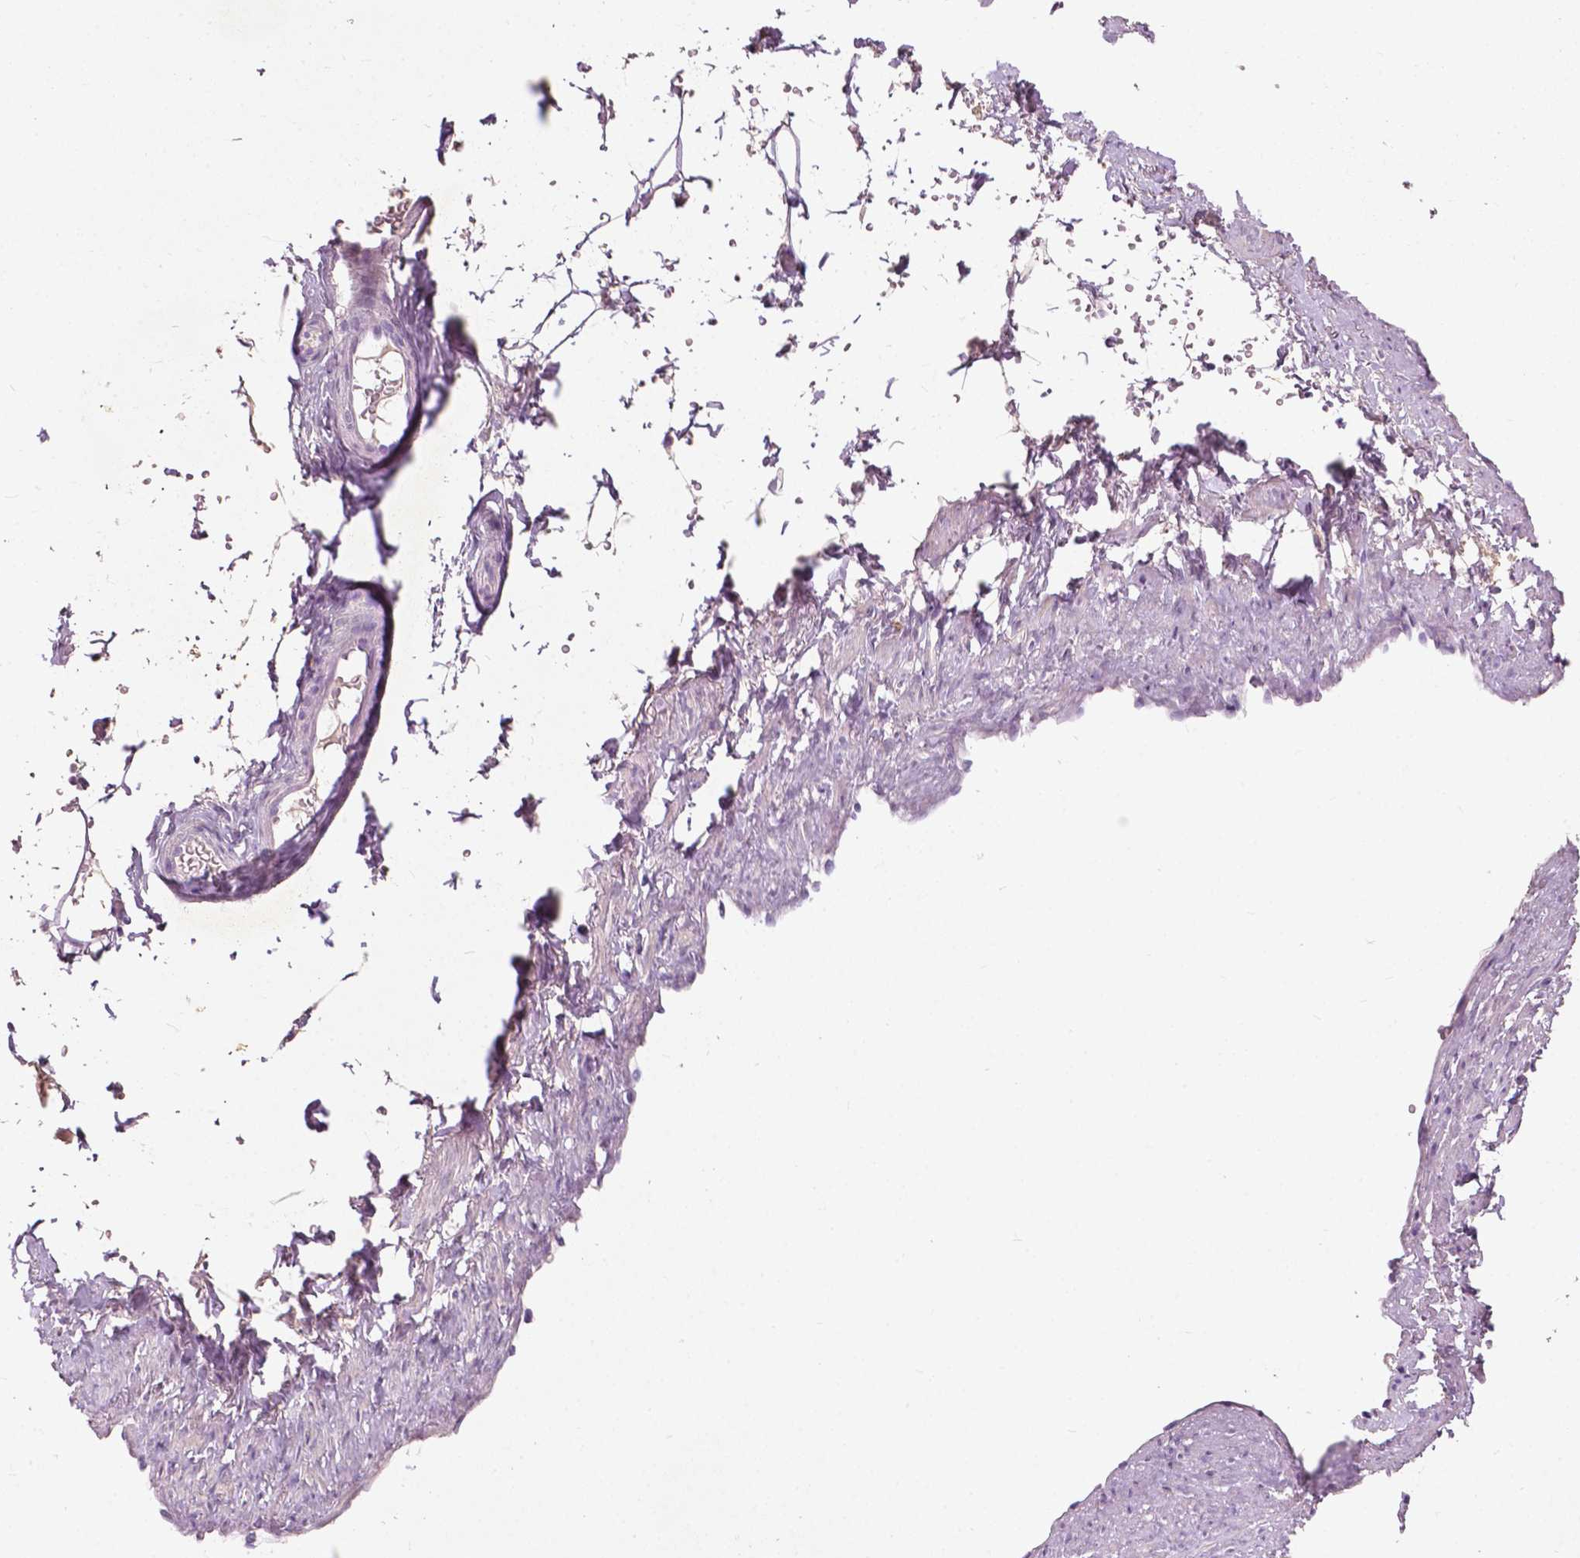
{"staining": {"intensity": "moderate", "quantity": "25%-75%", "location": "cytoplasmic/membranous"}, "tissue": "adipose tissue", "cell_type": "Adipocytes", "image_type": "normal", "snomed": [{"axis": "morphology", "description": "Normal tissue, NOS"}, {"axis": "topography", "description": "Prostate"}, {"axis": "topography", "description": "Peripheral nerve tissue"}], "caption": "Benign adipose tissue demonstrates moderate cytoplasmic/membranous staining in approximately 25%-75% of adipocytes.", "gene": "GPR37", "patient": {"sex": "male", "age": 55}}